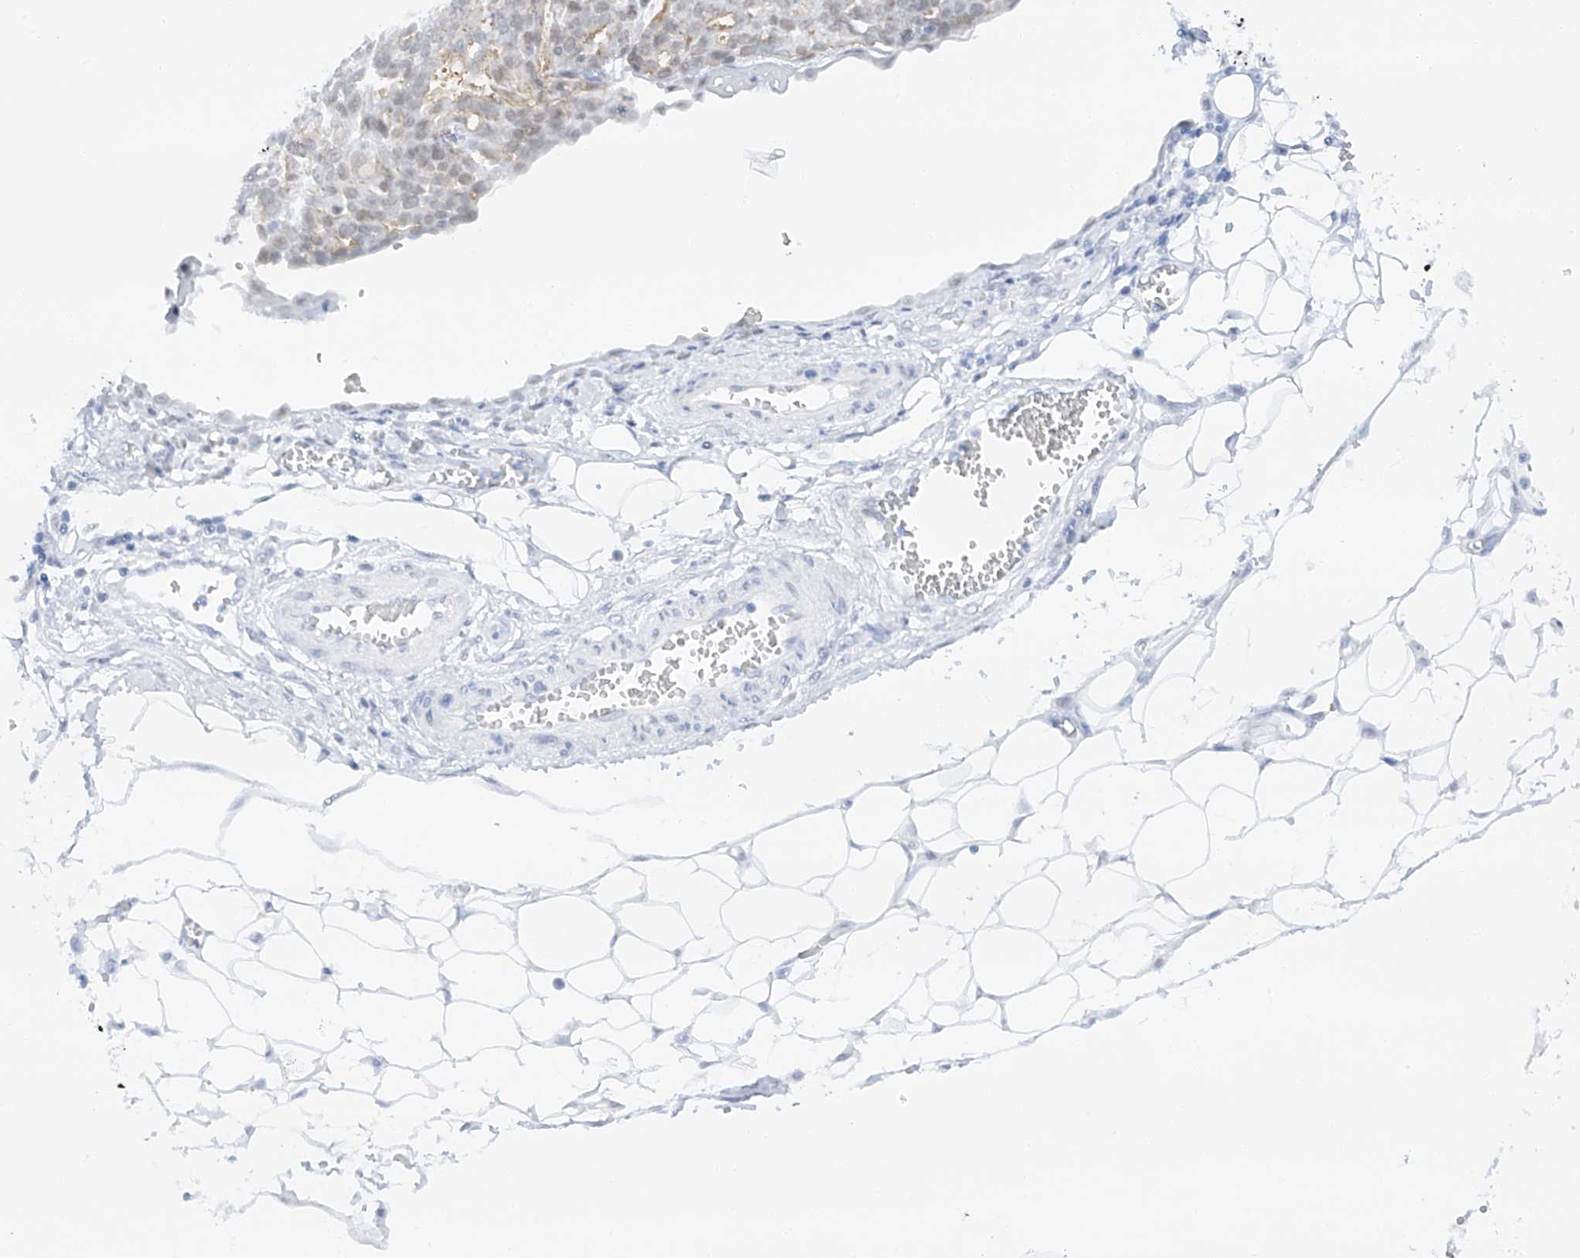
{"staining": {"intensity": "negative", "quantity": "none", "location": "none"}, "tissue": "ovarian cancer", "cell_type": "Tumor cells", "image_type": "cancer", "snomed": [{"axis": "morphology", "description": "Cystadenocarcinoma, serous, NOS"}, {"axis": "topography", "description": "Soft tissue"}, {"axis": "topography", "description": "Ovary"}], "caption": "An image of ovarian serous cystadenocarcinoma stained for a protein displays no brown staining in tumor cells.", "gene": "POGK", "patient": {"sex": "female", "age": 57}}